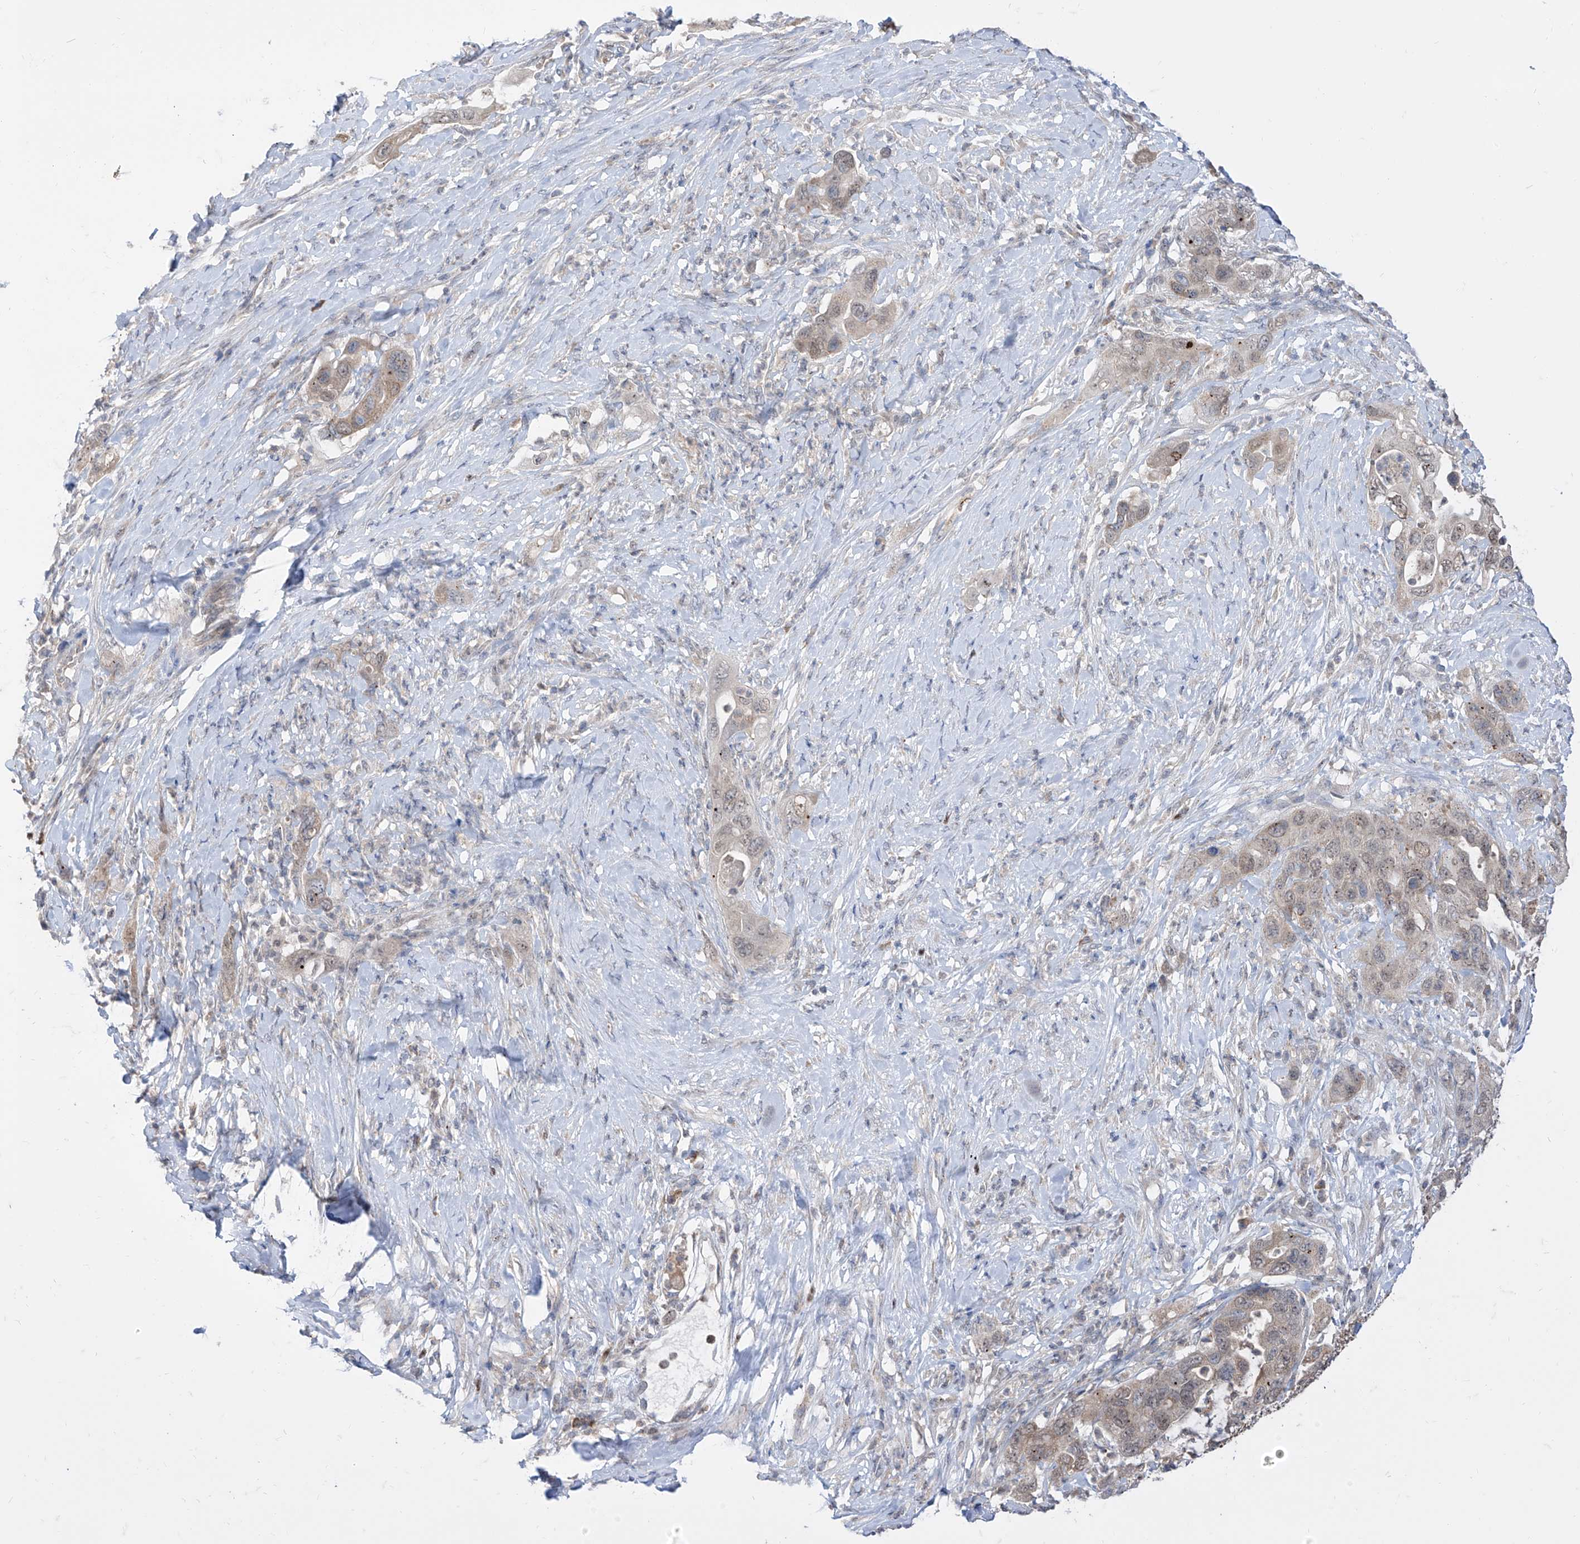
{"staining": {"intensity": "weak", "quantity": "25%-75%", "location": "cytoplasmic/membranous"}, "tissue": "pancreatic cancer", "cell_type": "Tumor cells", "image_type": "cancer", "snomed": [{"axis": "morphology", "description": "Adenocarcinoma, NOS"}, {"axis": "topography", "description": "Pancreas"}], "caption": "A brown stain labels weak cytoplasmic/membranous staining of a protein in pancreatic cancer tumor cells. Ihc stains the protein of interest in brown and the nuclei are stained blue.", "gene": "BROX", "patient": {"sex": "female", "age": 71}}